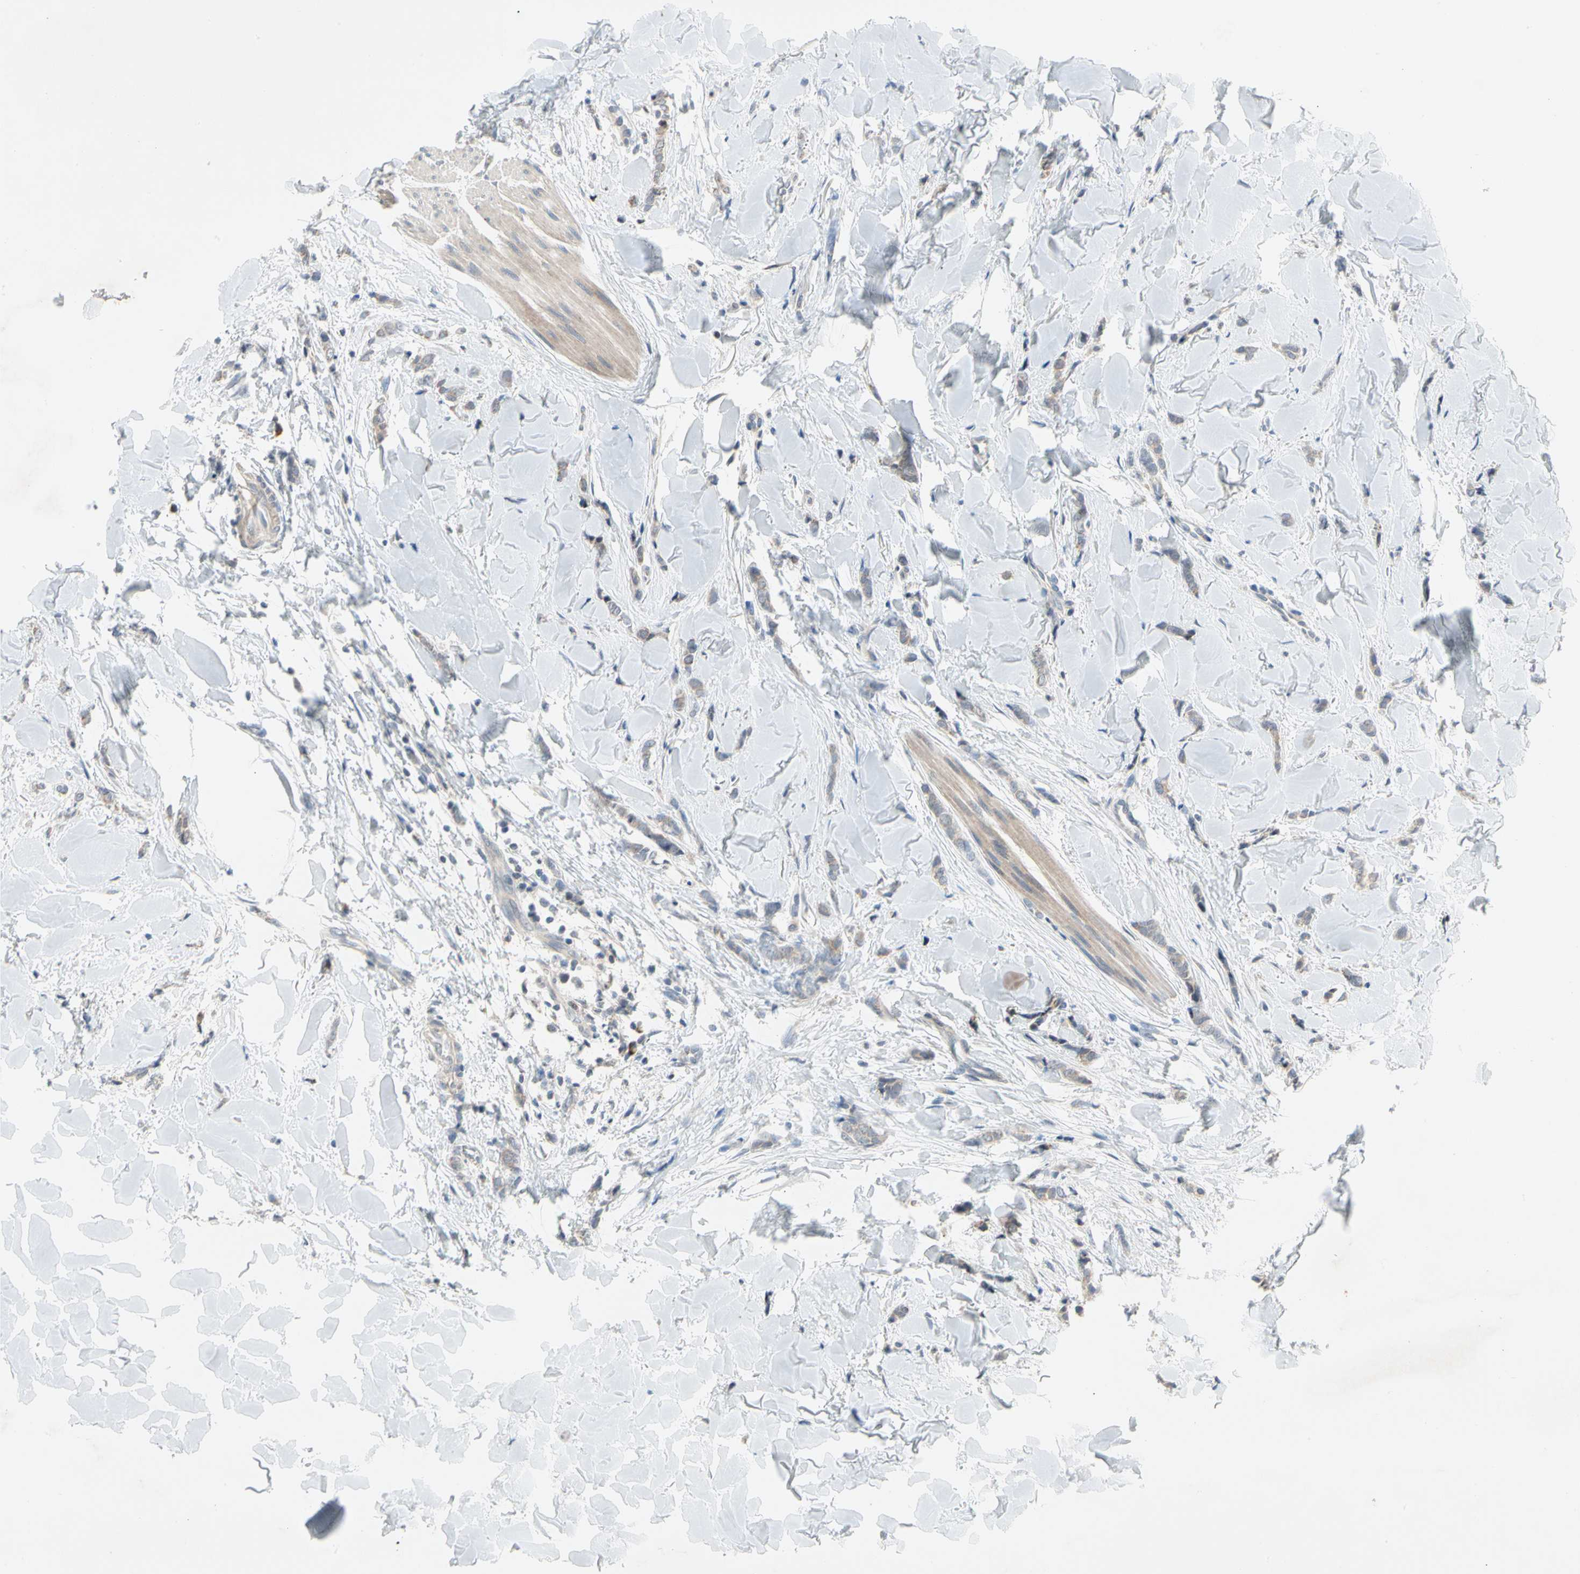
{"staining": {"intensity": "weak", "quantity": ">75%", "location": "cytoplasmic/membranous"}, "tissue": "breast cancer", "cell_type": "Tumor cells", "image_type": "cancer", "snomed": [{"axis": "morphology", "description": "Lobular carcinoma"}, {"axis": "topography", "description": "Skin"}, {"axis": "topography", "description": "Breast"}], "caption": "Protein staining reveals weak cytoplasmic/membranous staining in approximately >75% of tumor cells in breast cancer (lobular carcinoma).", "gene": "MARK1", "patient": {"sex": "female", "age": 46}}